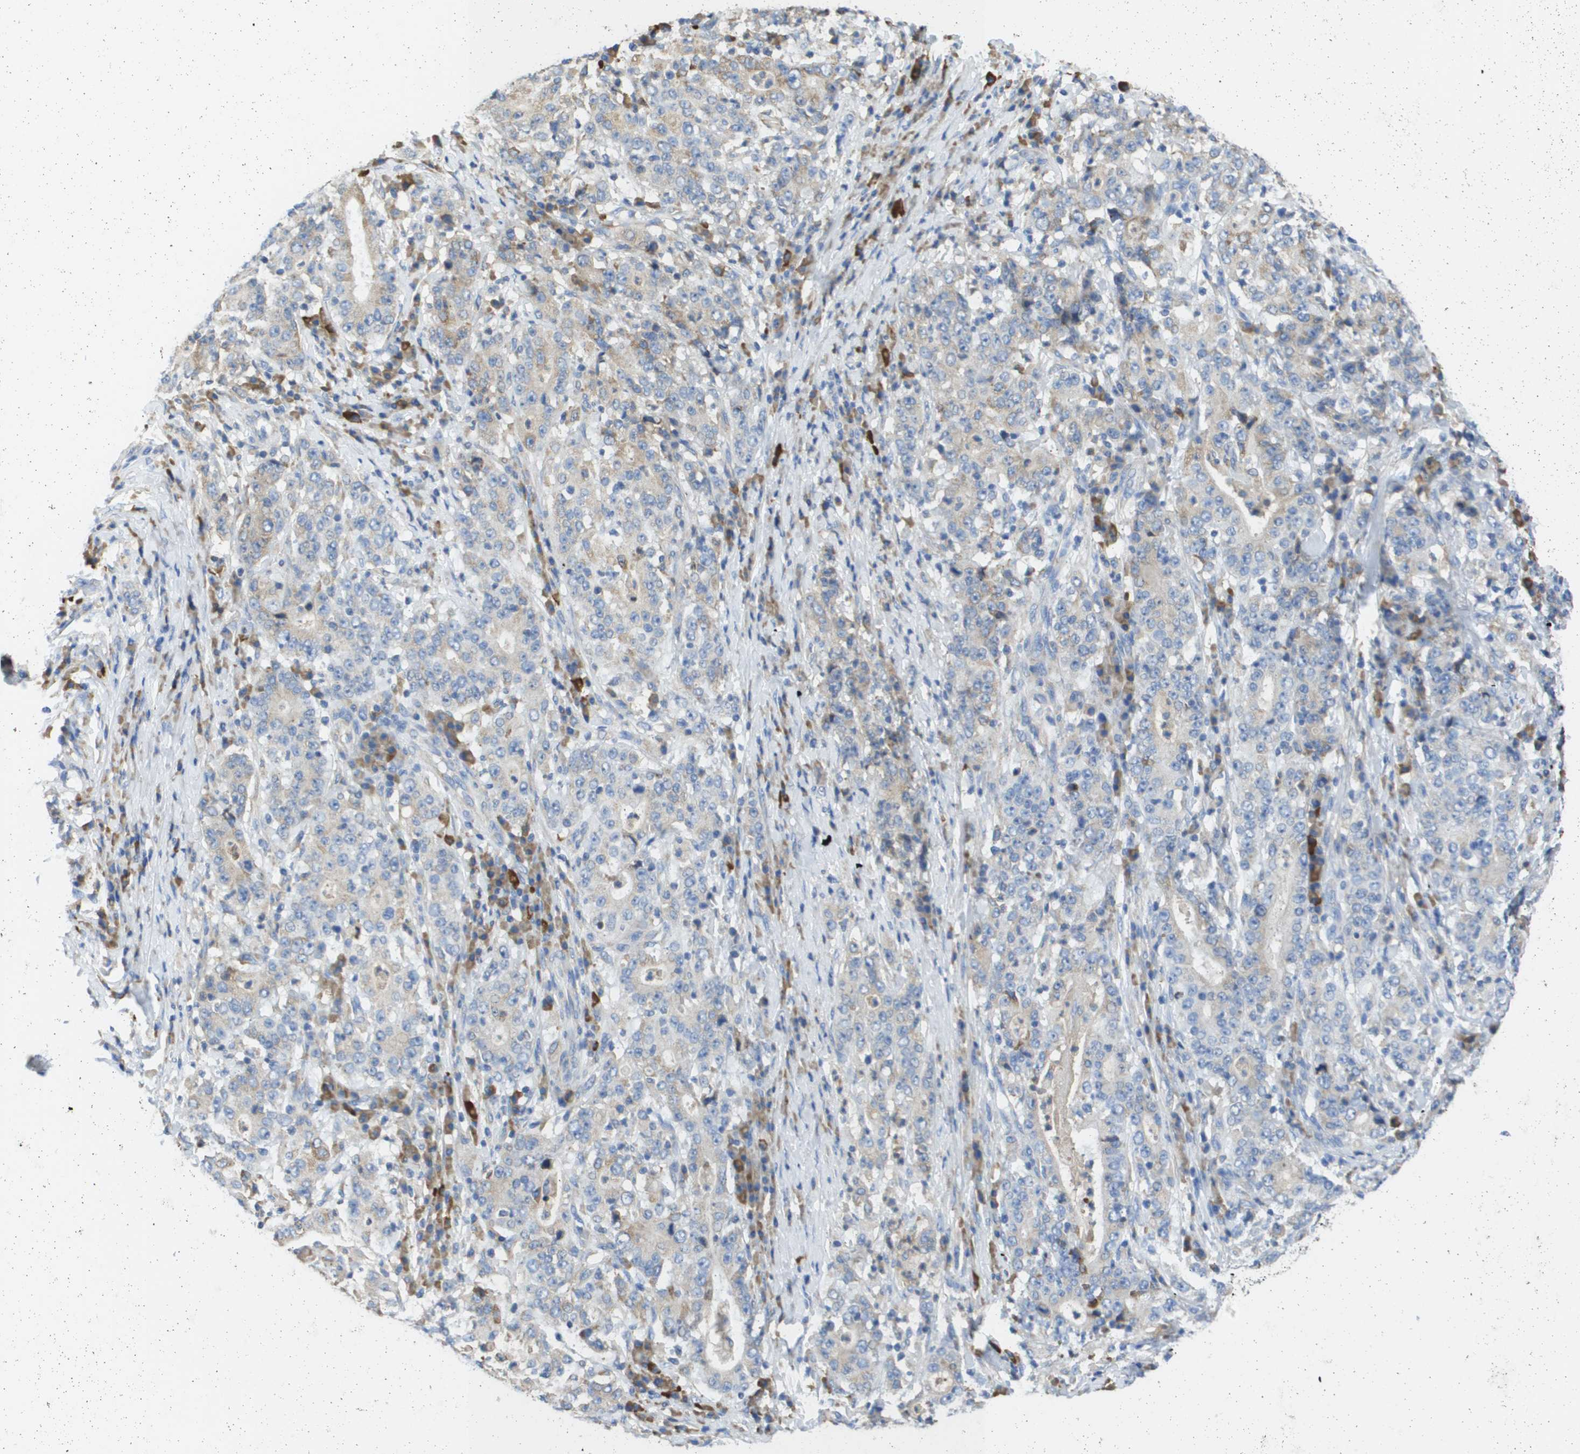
{"staining": {"intensity": "weak", "quantity": "25%-75%", "location": "cytoplasmic/membranous"}, "tissue": "stomach cancer", "cell_type": "Tumor cells", "image_type": "cancer", "snomed": [{"axis": "morphology", "description": "Normal tissue, NOS"}, {"axis": "morphology", "description": "Adenocarcinoma, NOS"}, {"axis": "topography", "description": "Stomach, upper"}, {"axis": "topography", "description": "Stomach"}], "caption": "DAB immunohistochemical staining of human stomach cancer exhibits weak cytoplasmic/membranous protein positivity in approximately 25%-75% of tumor cells. (Stains: DAB (3,3'-diaminobenzidine) in brown, nuclei in blue, Microscopy: brightfield microscopy at high magnification).", "gene": "SDR42E1", "patient": {"sex": "male", "age": 59}}